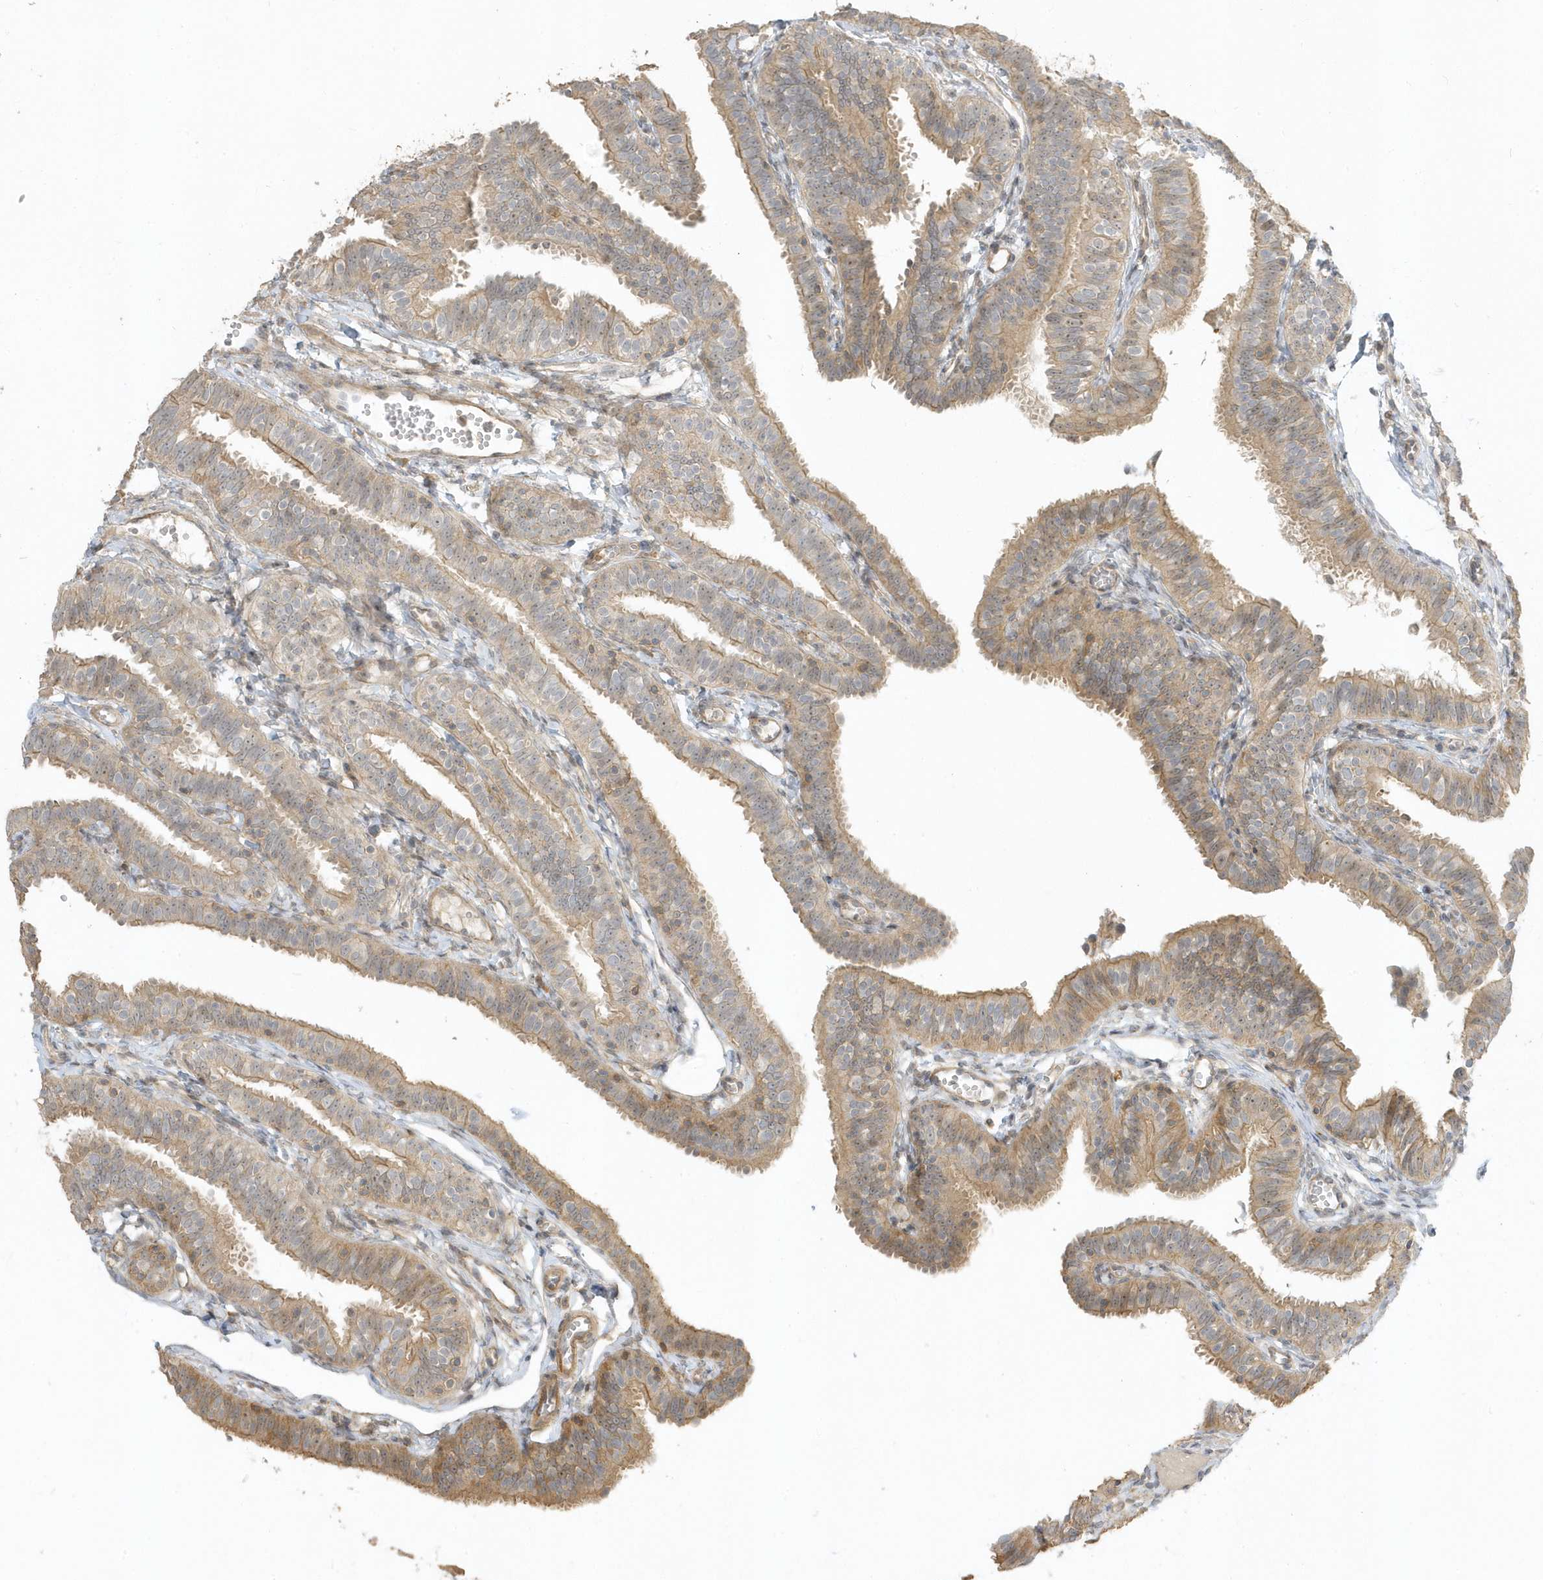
{"staining": {"intensity": "moderate", "quantity": "25%-75%", "location": "cytoplasmic/membranous,nuclear"}, "tissue": "fallopian tube", "cell_type": "Glandular cells", "image_type": "normal", "snomed": [{"axis": "morphology", "description": "Normal tissue, NOS"}, {"axis": "topography", "description": "Fallopian tube"}], "caption": "About 25%-75% of glandular cells in normal human fallopian tube show moderate cytoplasmic/membranous,nuclear protein staining as visualized by brown immunohistochemical staining.", "gene": "ZBTB8A", "patient": {"sex": "female", "age": 35}}